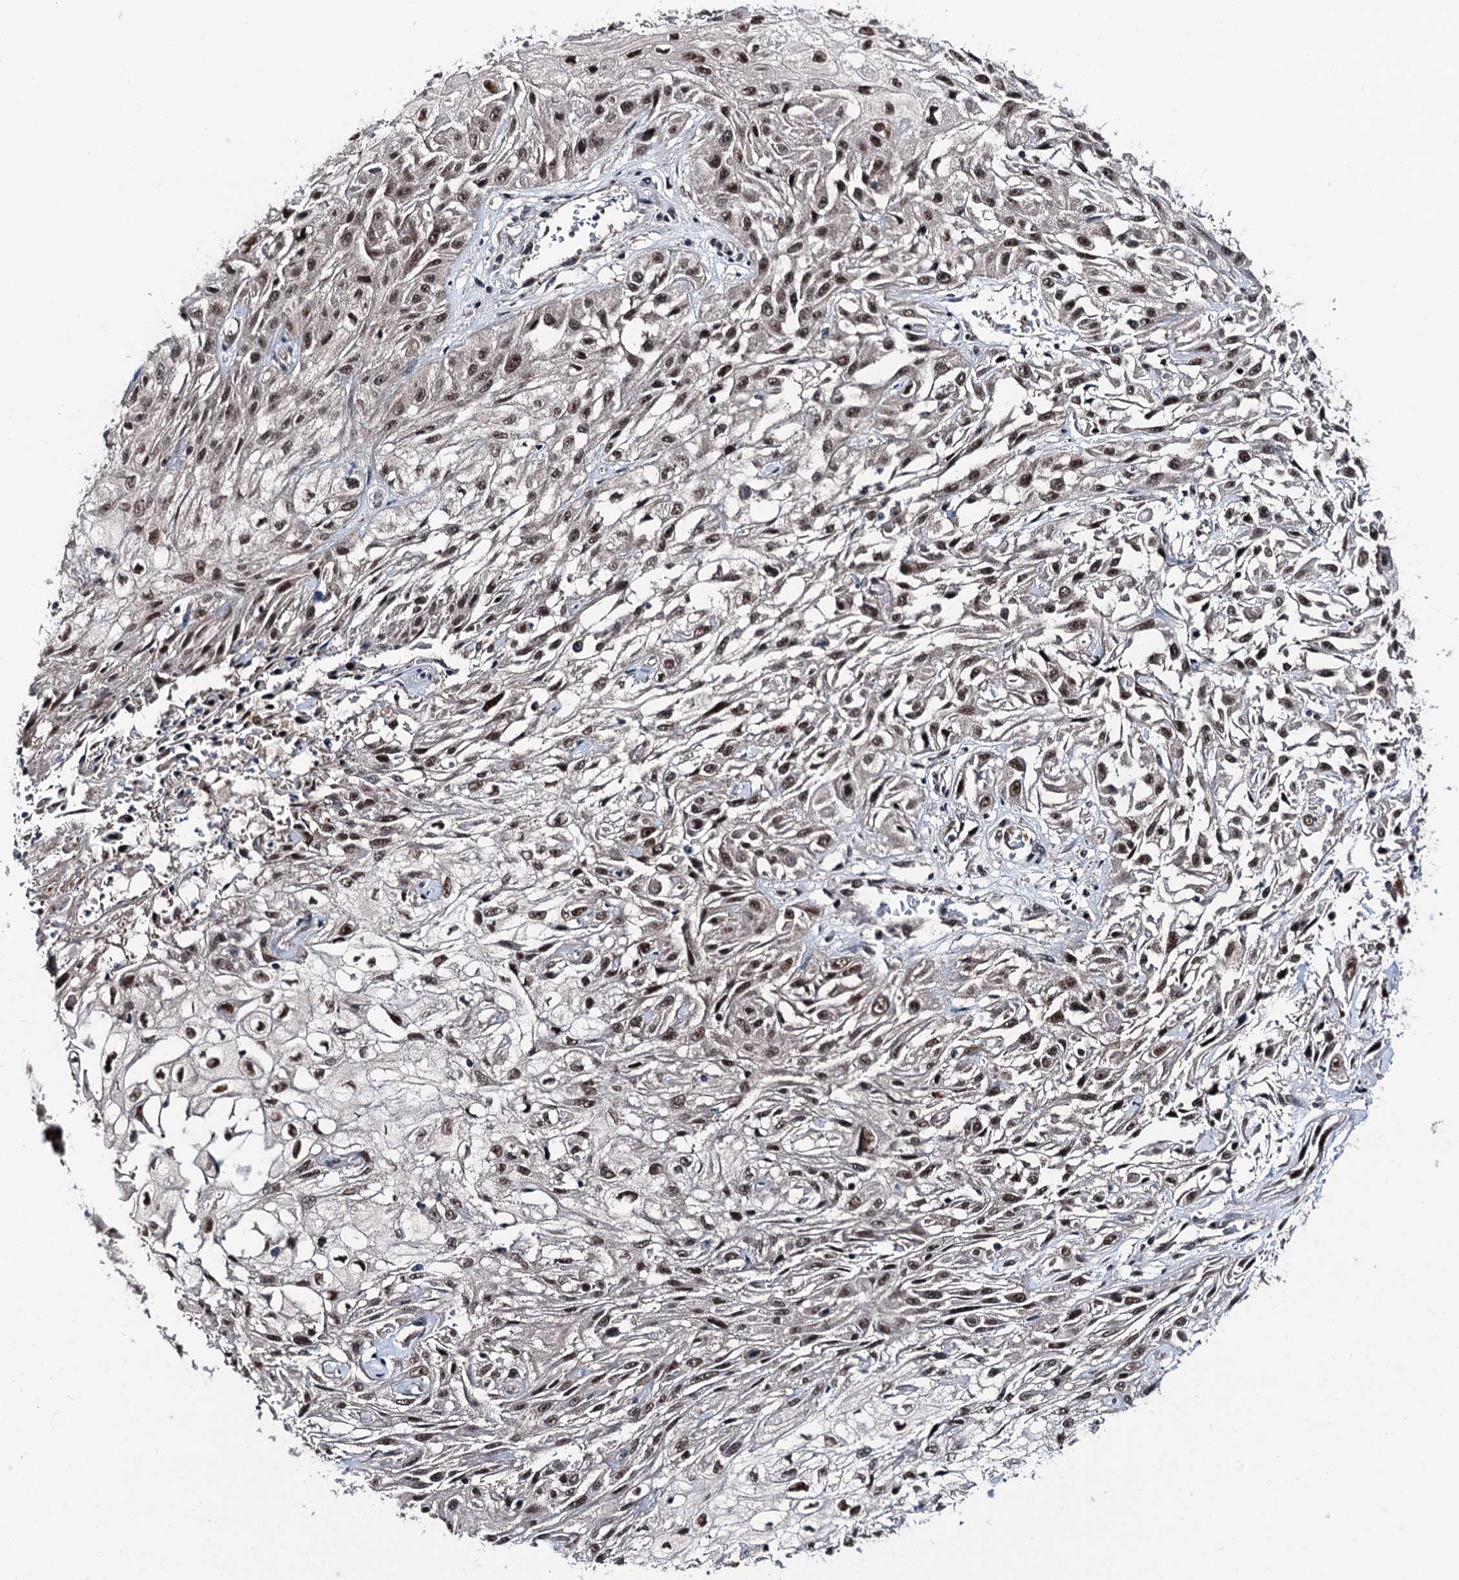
{"staining": {"intensity": "moderate", "quantity": ">75%", "location": "nuclear"}, "tissue": "skin cancer", "cell_type": "Tumor cells", "image_type": "cancer", "snomed": [{"axis": "morphology", "description": "Squamous cell carcinoma, NOS"}, {"axis": "morphology", "description": "Squamous cell carcinoma, metastatic, NOS"}, {"axis": "topography", "description": "Skin"}, {"axis": "topography", "description": "Lymph node"}], "caption": "Immunohistochemical staining of skin squamous cell carcinoma reveals moderate nuclear protein staining in about >75% of tumor cells. The staining was performed using DAB to visualize the protein expression in brown, while the nuclei were stained in blue with hematoxylin (Magnification: 20x).", "gene": "PSMD13", "patient": {"sex": "male", "age": 75}}